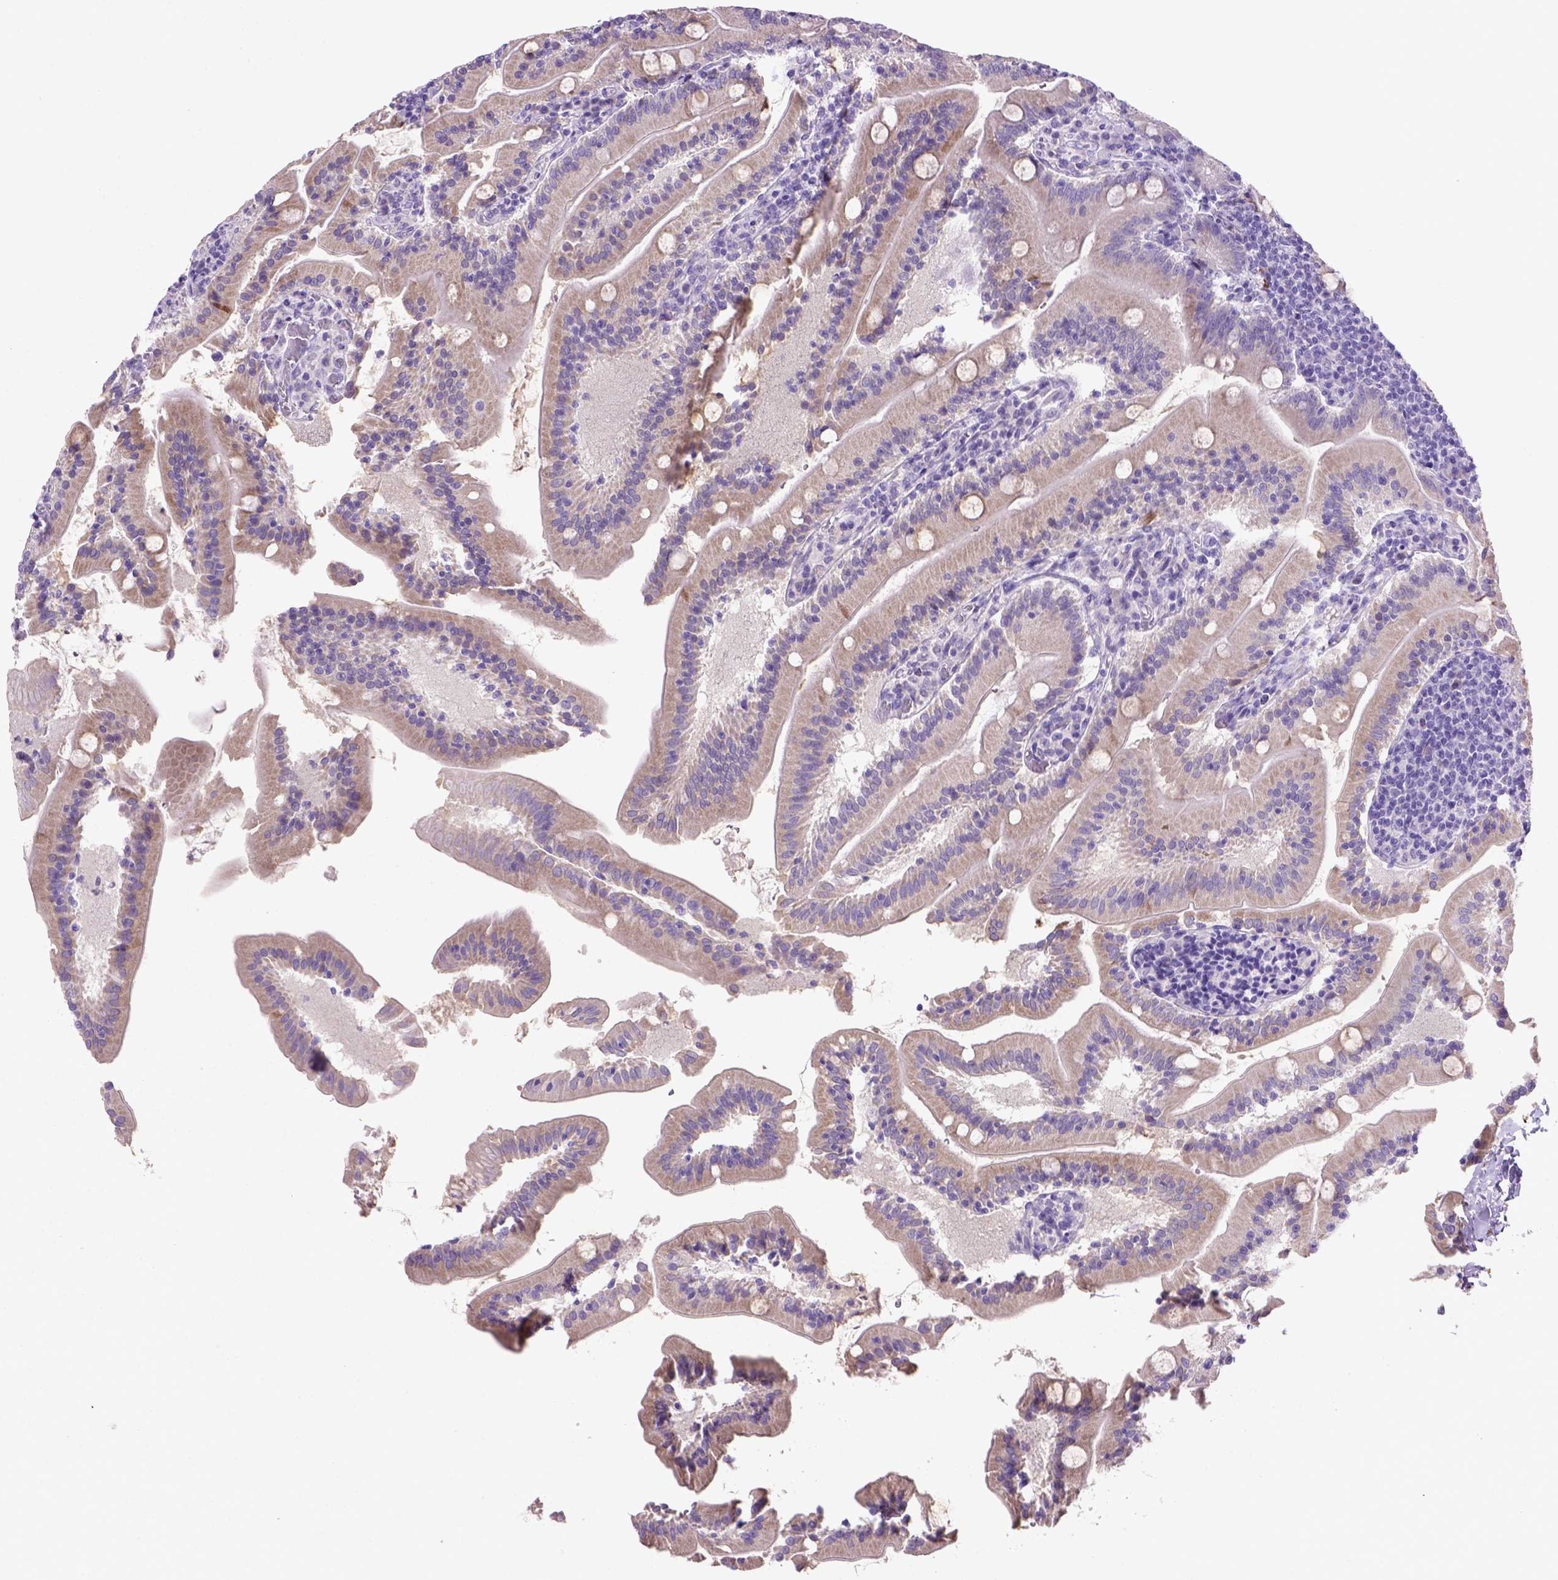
{"staining": {"intensity": "weak", "quantity": "25%-75%", "location": "cytoplasmic/membranous"}, "tissue": "small intestine", "cell_type": "Glandular cells", "image_type": "normal", "snomed": [{"axis": "morphology", "description": "Normal tissue, NOS"}, {"axis": "topography", "description": "Small intestine"}], "caption": "A high-resolution photomicrograph shows immunohistochemistry staining of unremarkable small intestine, which reveals weak cytoplasmic/membranous expression in about 25%-75% of glandular cells. Using DAB (3,3'-diaminobenzidine) (brown) and hematoxylin (blue) stains, captured at high magnification using brightfield microscopy.", "gene": "SIRPD", "patient": {"sex": "male", "age": 37}}